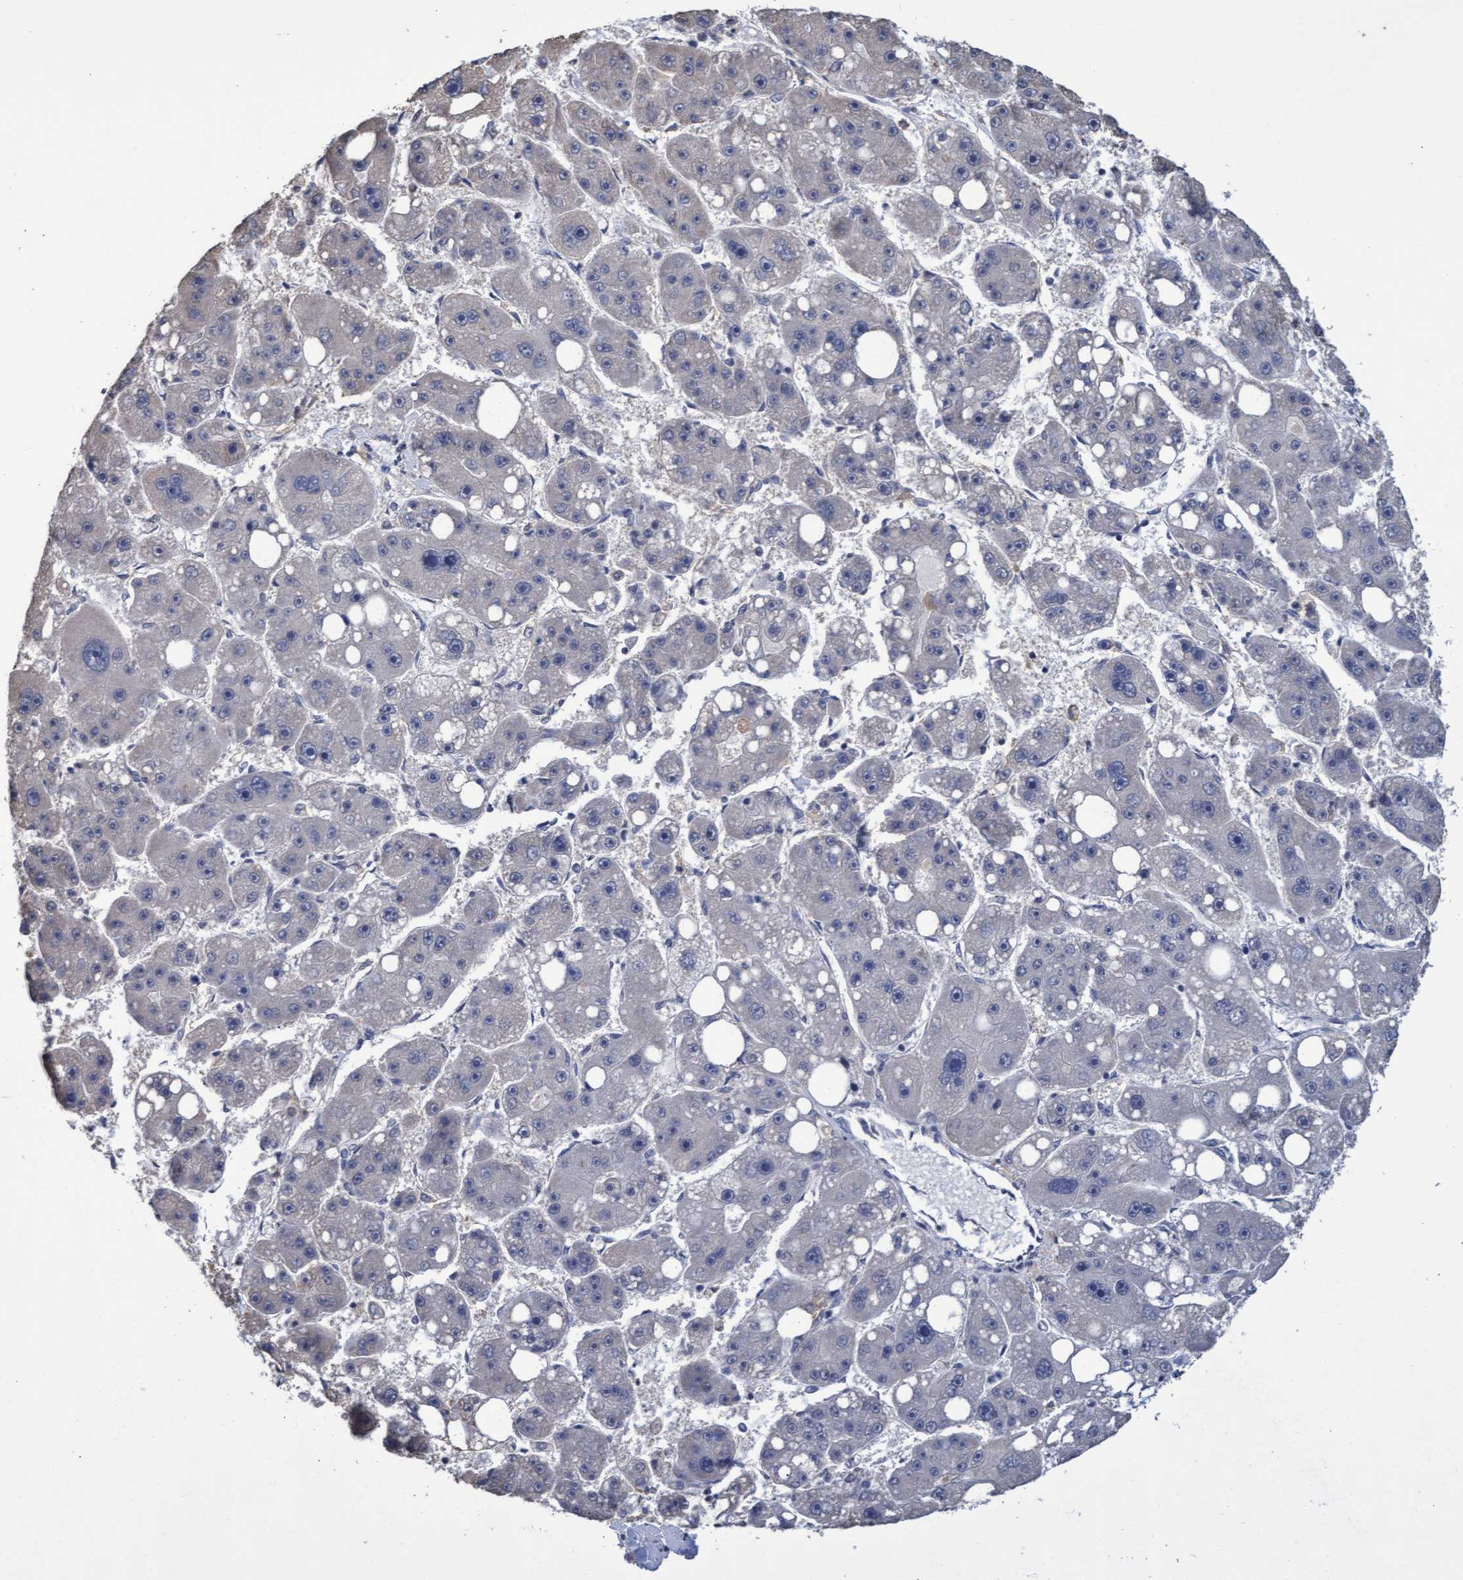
{"staining": {"intensity": "negative", "quantity": "none", "location": "none"}, "tissue": "liver cancer", "cell_type": "Tumor cells", "image_type": "cancer", "snomed": [{"axis": "morphology", "description": "Carcinoma, Hepatocellular, NOS"}, {"axis": "topography", "description": "Liver"}], "caption": "Protein analysis of liver cancer (hepatocellular carcinoma) shows no significant positivity in tumor cells.", "gene": "GPR39", "patient": {"sex": "female", "age": 61}}